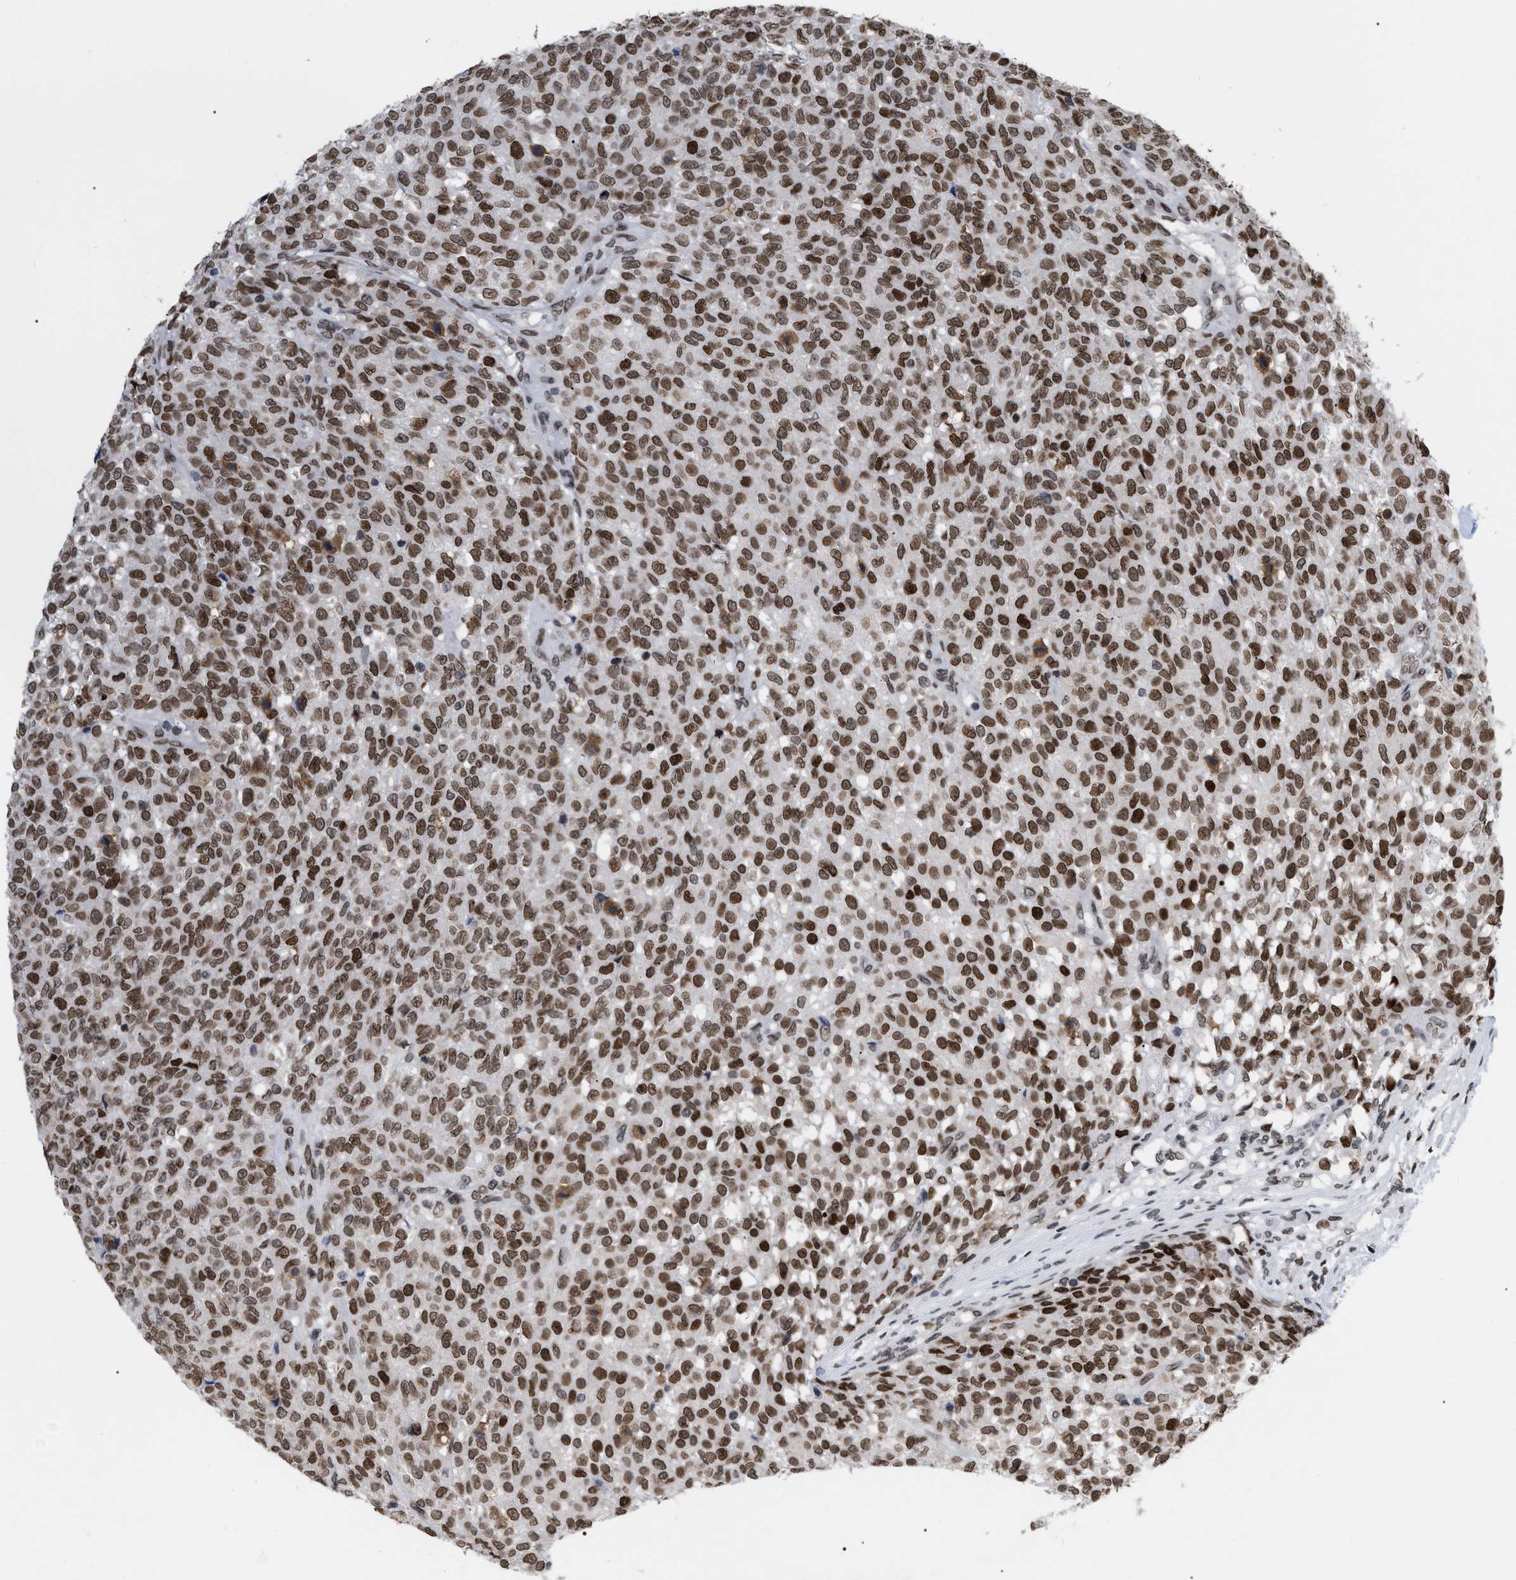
{"staining": {"intensity": "moderate", "quantity": ">75%", "location": "nuclear"}, "tissue": "testis cancer", "cell_type": "Tumor cells", "image_type": "cancer", "snomed": [{"axis": "morphology", "description": "Seminoma, NOS"}, {"axis": "topography", "description": "Testis"}], "caption": "IHC of human testis cancer (seminoma) shows medium levels of moderate nuclear expression in approximately >75% of tumor cells.", "gene": "TPR", "patient": {"sex": "male", "age": 59}}